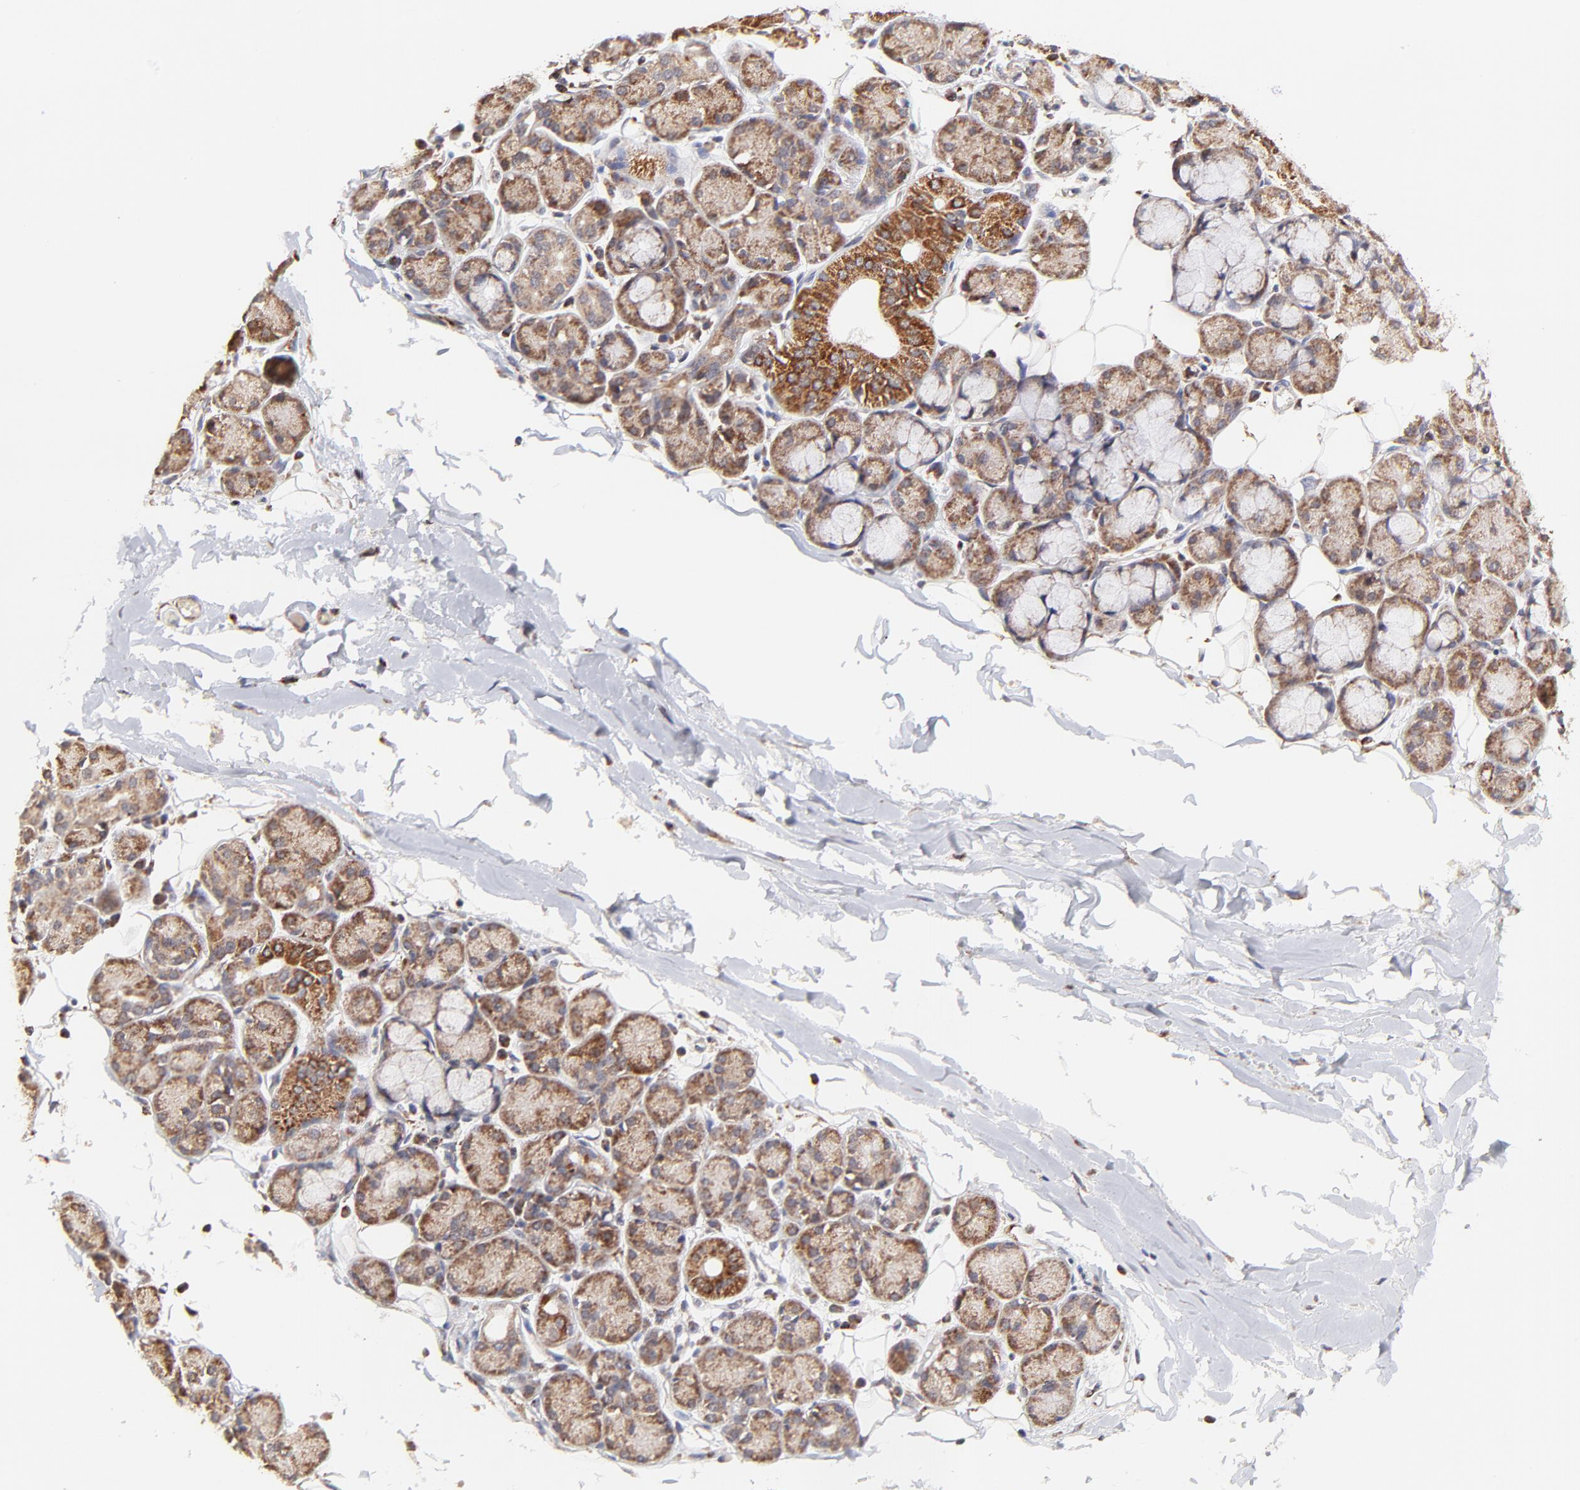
{"staining": {"intensity": "moderate", "quantity": "25%-75%", "location": "cytoplasmic/membranous"}, "tissue": "salivary gland", "cell_type": "Glandular cells", "image_type": "normal", "snomed": [{"axis": "morphology", "description": "Normal tissue, NOS"}, {"axis": "topography", "description": "Salivary gland"}], "caption": "Immunohistochemistry (DAB (3,3'-diaminobenzidine)) staining of normal salivary gland shows moderate cytoplasmic/membranous protein expression in approximately 25%-75% of glandular cells.", "gene": "MAP2K7", "patient": {"sex": "male", "age": 54}}